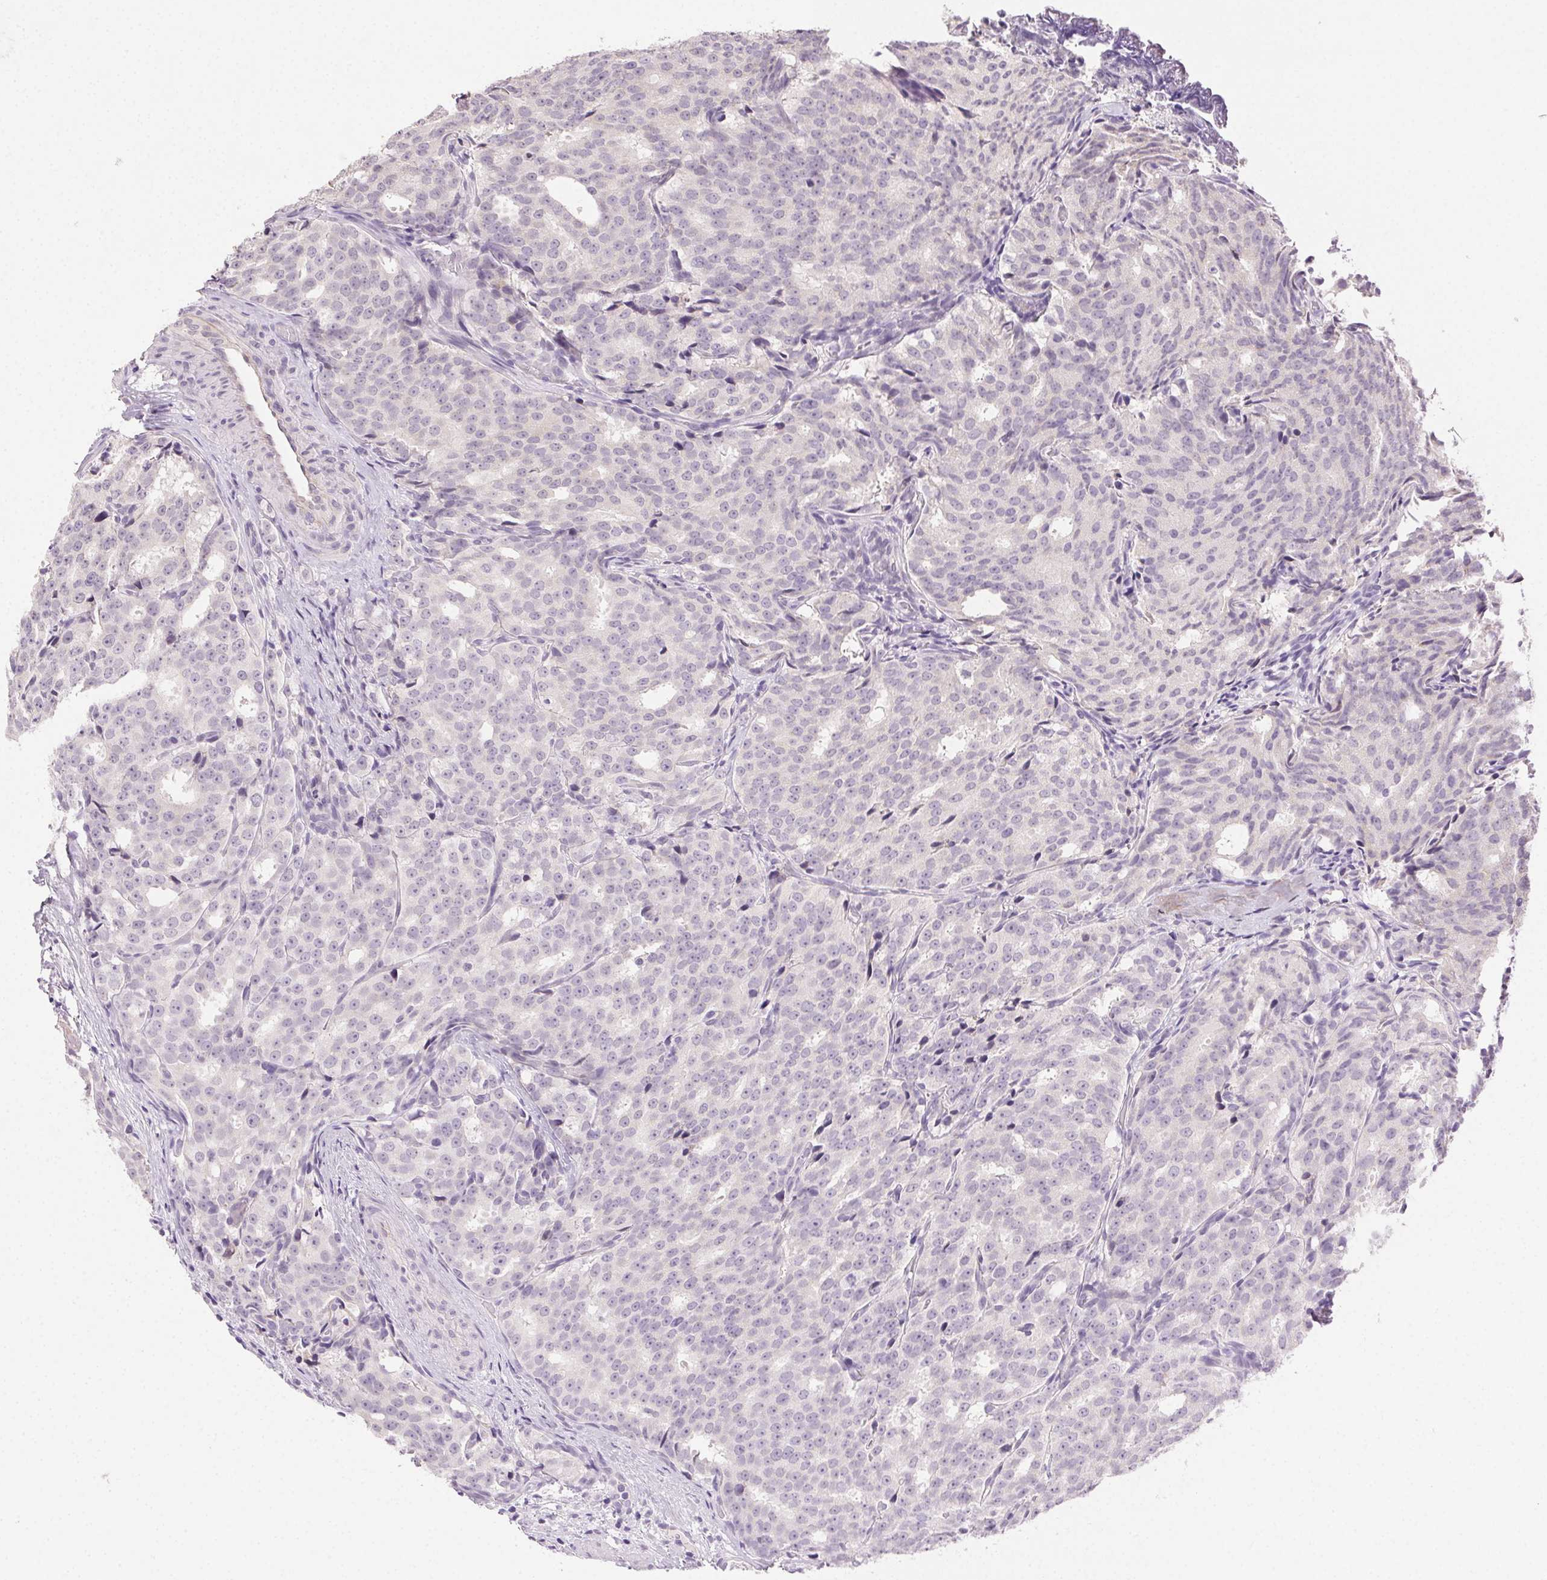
{"staining": {"intensity": "negative", "quantity": "none", "location": "none"}, "tissue": "prostate cancer", "cell_type": "Tumor cells", "image_type": "cancer", "snomed": [{"axis": "morphology", "description": "Adenocarcinoma, High grade"}, {"axis": "topography", "description": "Prostate"}], "caption": "An immunohistochemistry (IHC) micrograph of prostate adenocarcinoma (high-grade) is shown. There is no staining in tumor cells of prostate adenocarcinoma (high-grade).", "gene": "CLDN10", "patient": {"sex": "male", "age": 53}}